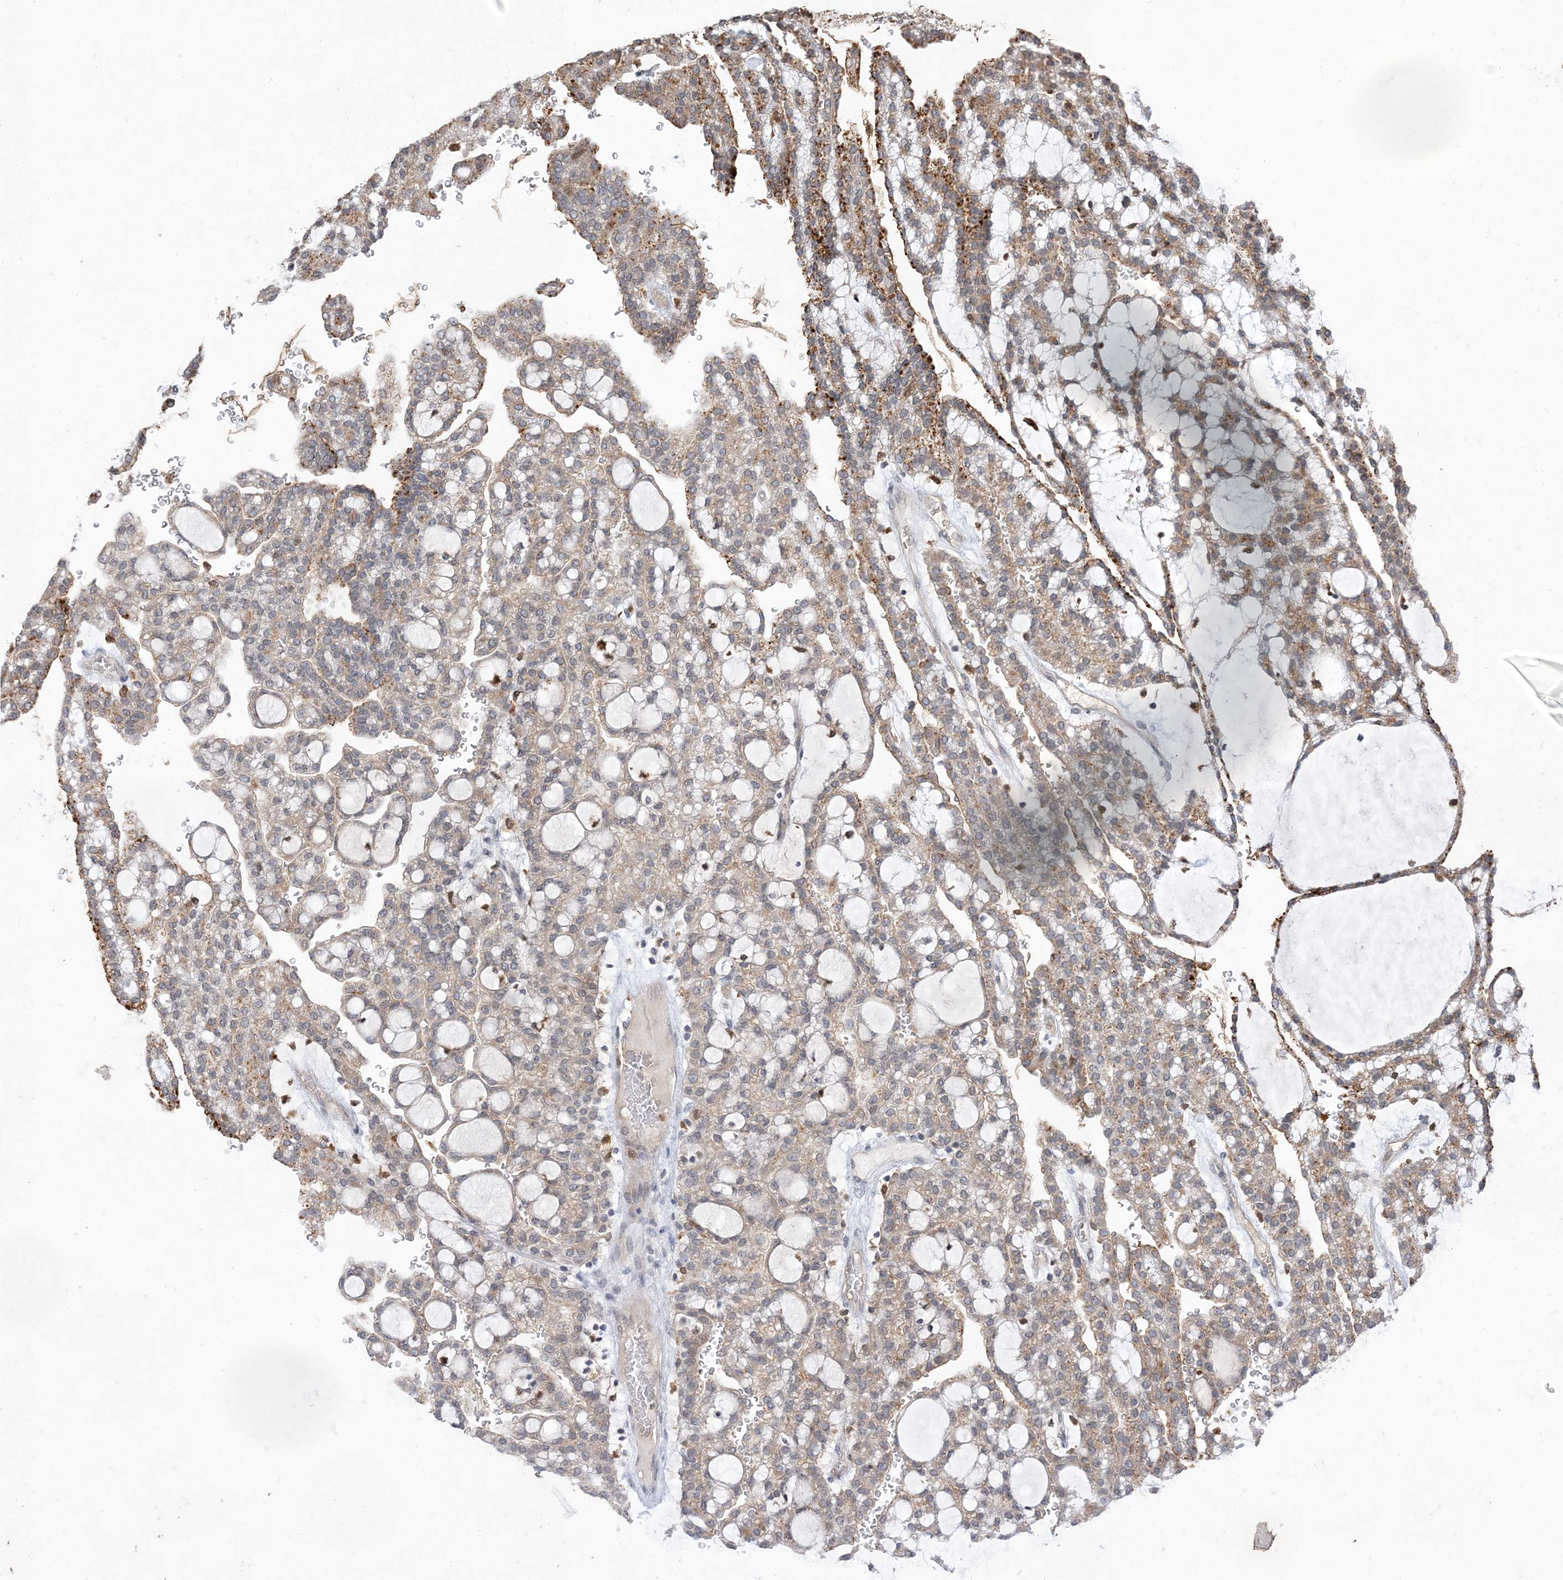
{"staining": {"intensity": "moderate", "quantity": "<25%", "location": "cytoplasmic/membranous"}, "tissue": "renal cancer", "cell_type": "Tumor cells", "image_type": "cancer", "snomed": [{"axis": "morphology", "description": "Adenocarcinoma, NOS"}, {"axis": "topography", "description": "Kidney"}], "caption": "Immunohistochemistry of human adenocarcinoma (renal) demonstrates low levels of moderate cytoplasmic/membranous staining in approximately <25% of tumor cells.", "gene": "NAGK", "patient": {"sex": "male", "age": 63}}